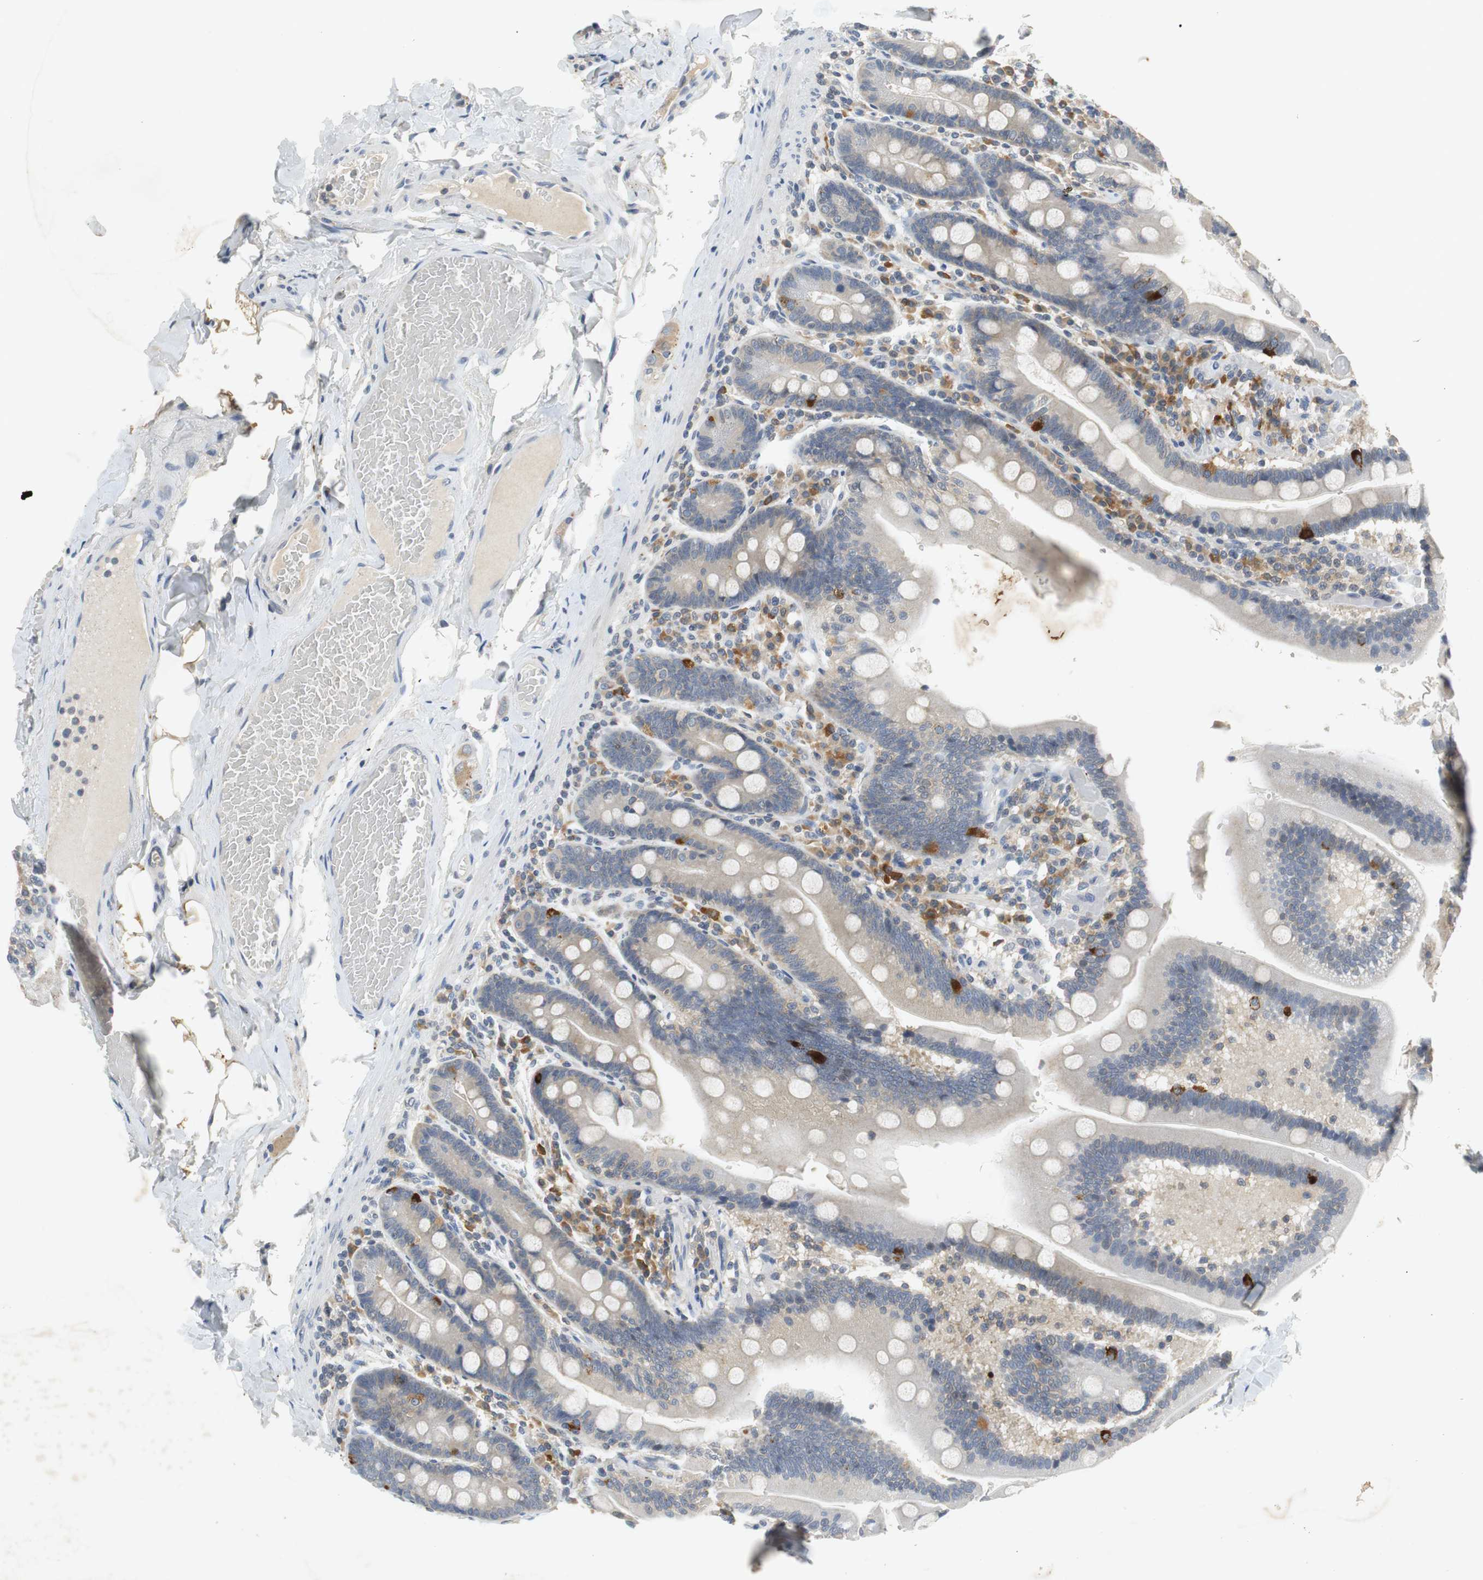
{"staining": {"intensity": "weak", "quantity": ">75%", "location": "cytoplasmic/membranous"}, "tissue": "duodenum", "cell_type": "Glandular cells", "image_type": "normal", "snomed": [{"axis": "morphology", "description": "Normal tissue, NOS"}, {"axis": "topography", "description": "Duodenum"}], "caption": "Glandular cells exhibit low levels of weak cytoplasmic/membranous expression in approximately >75% of cells in unremarkable duodenum. The protein of interest is shown in brown color, while the nuclei are stained blue.", "gene": "GLCCI1", "patient": {"sex": "male", "age": 66}}